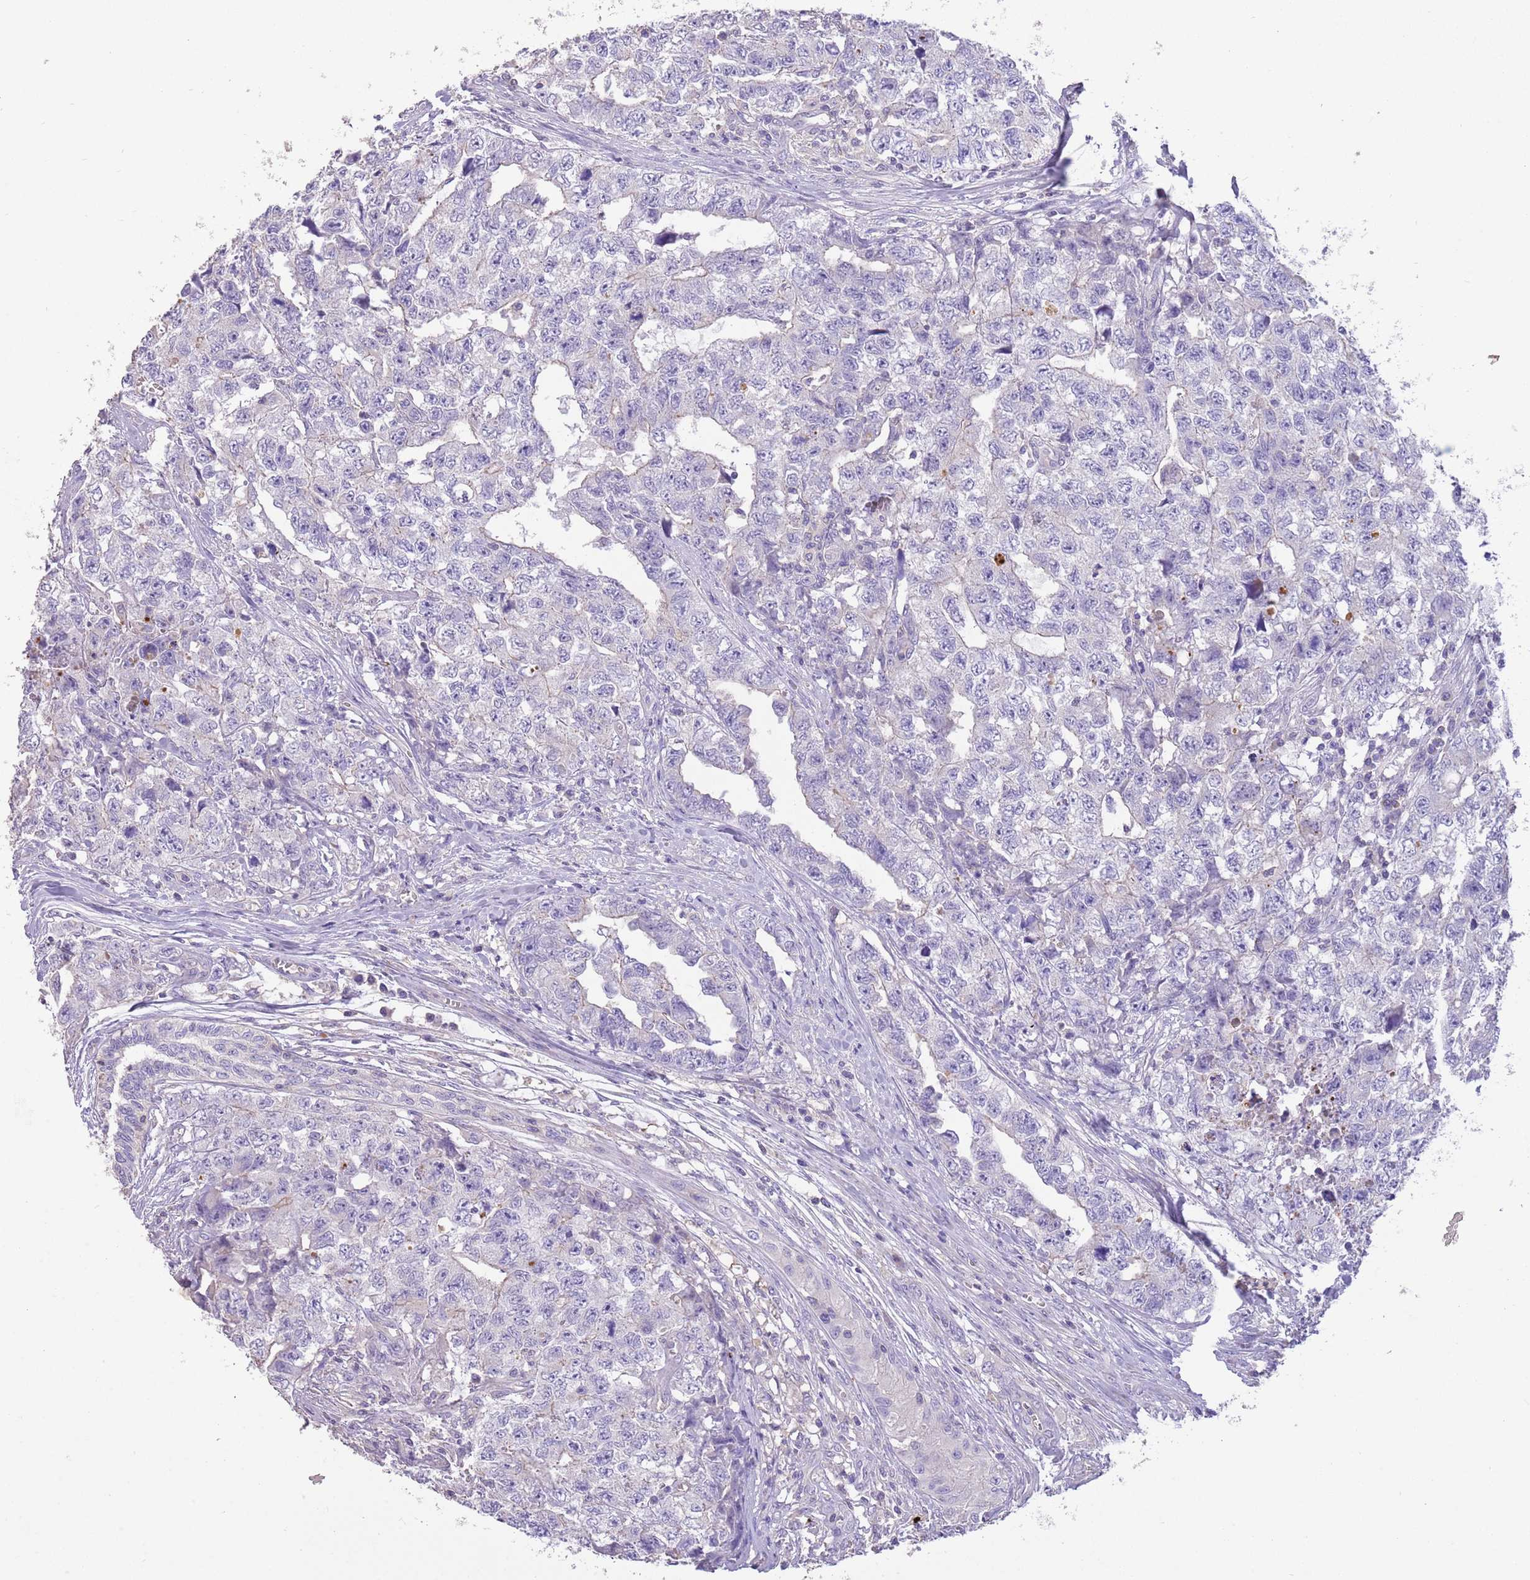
{"staining": {"intensity": "negative", "quantity": "none", "location": "none"}, "tissue": "testis cancer", "cell_type": "Tumor cells", "image_type": "cancer", "snomed": [{"axis": "morphology", "description": "Carcinoma, Embryonal, NOS"}, {"axis": "topography", "description": "Testis"}], "caption": "Human testis embryonal carcinoma stained for a protein using immunohistochemistry (IHC) exhibits no staining in tumor cells.", "gene": "SFTPA1", "patient": {"sex": "male", "age": 31}}